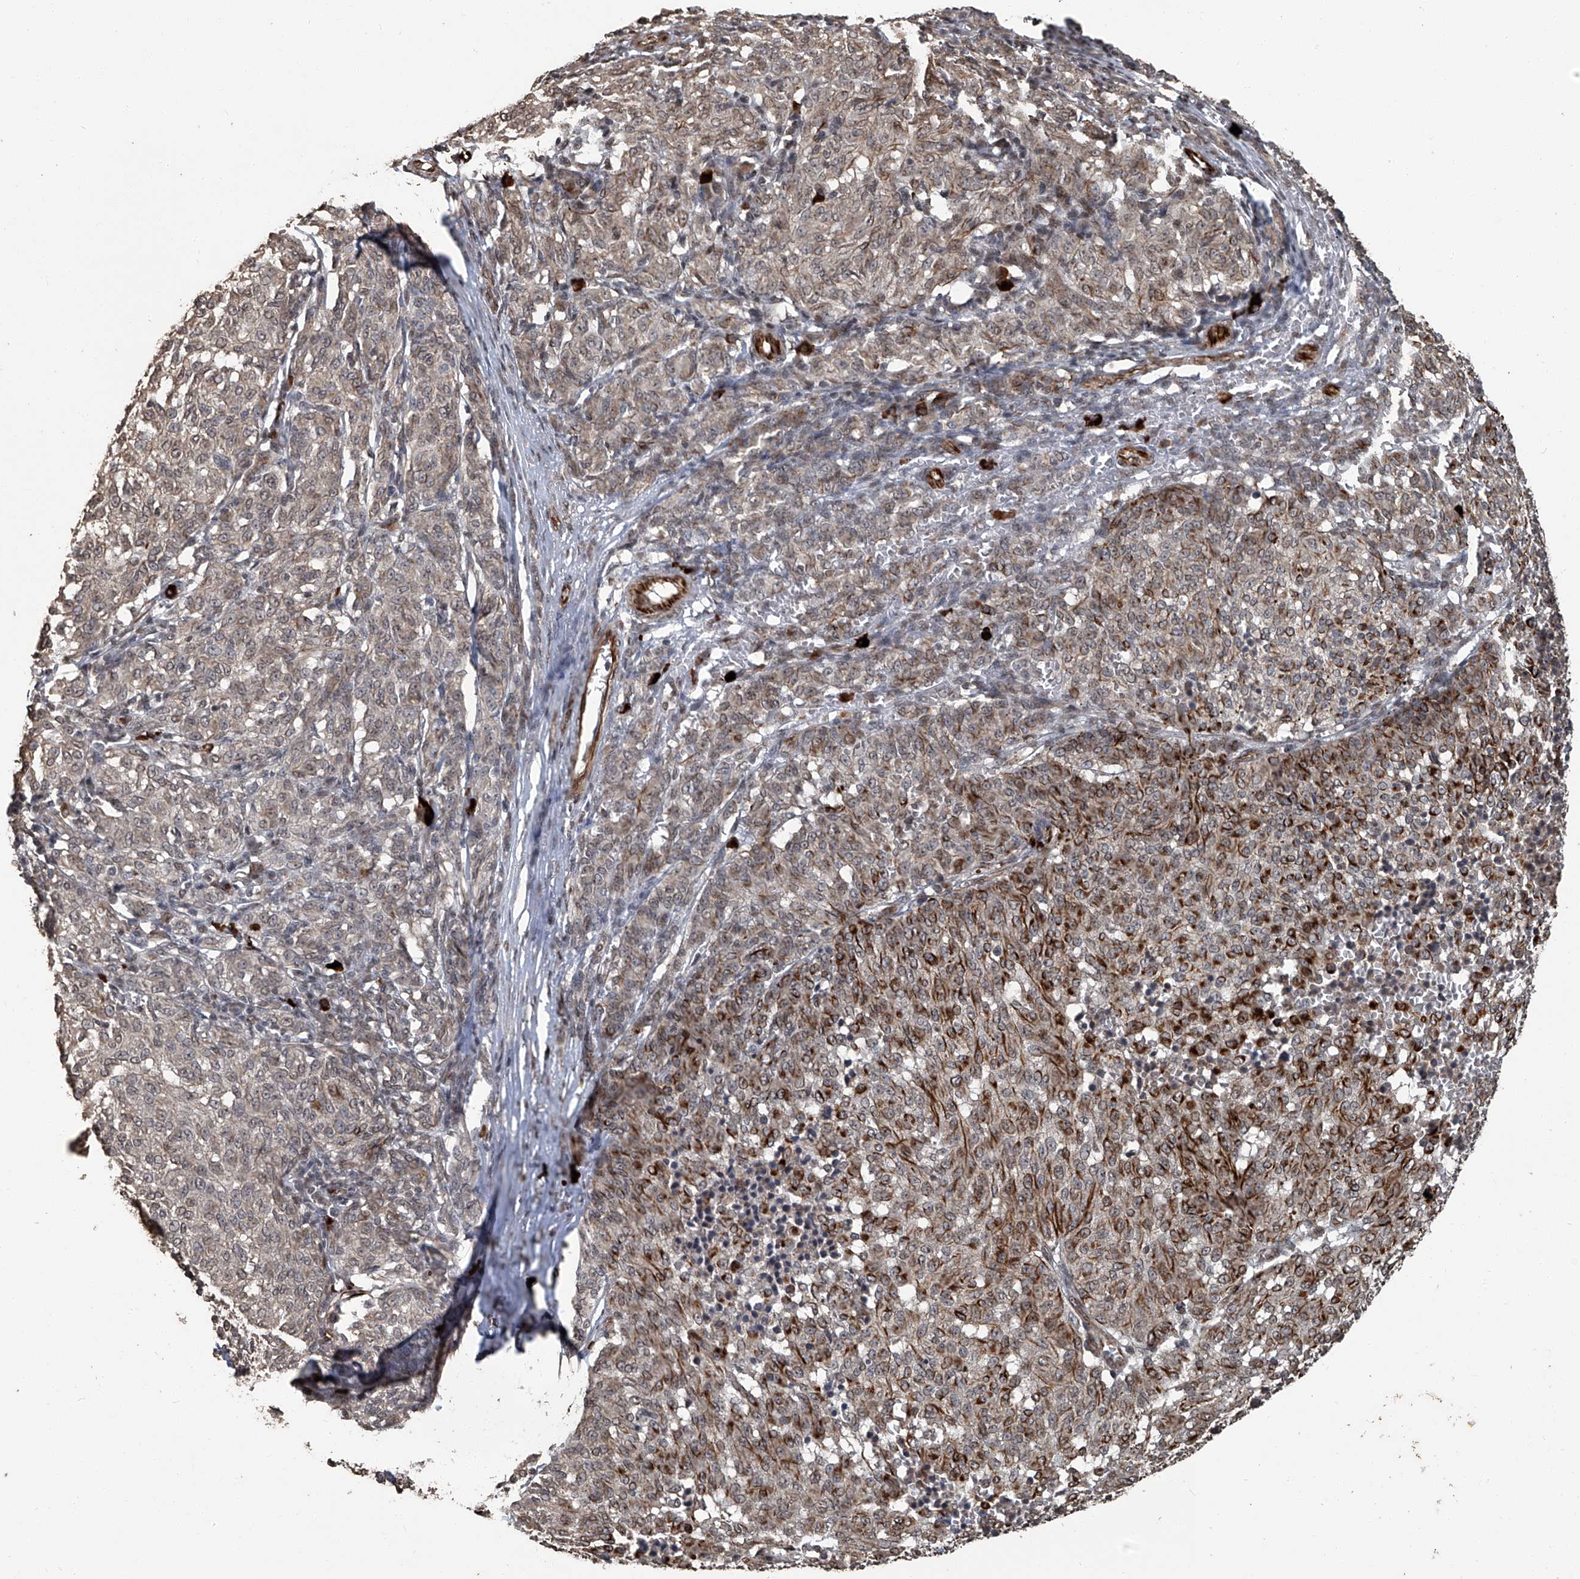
{"staining": {"intensity": "moderate", "quantity": "<25%", "location": "cytoplasmic/membranous"}, "tissue": "melanoma", "cell_type": "Tumor cells", "image_type": "cancer", "snomed": [{"axis": "morphology", "description": "Malignant melanoma, NOS"}, {"axis": "topography", "description": "Skin"}], "caption": "DAB (3,3'-diaminobenzidine) immunohistochemical staining of melanoma shows moderate cytoplasmic/membranous protein staining in about <25% of tumor cells. The staining is performed using DAB brown chromogen to label protein expression. The nuclei are counter-stained blue using hematoxylin.", "gene": "GPR132", "patient": {"sex": "female", "age": 72}}